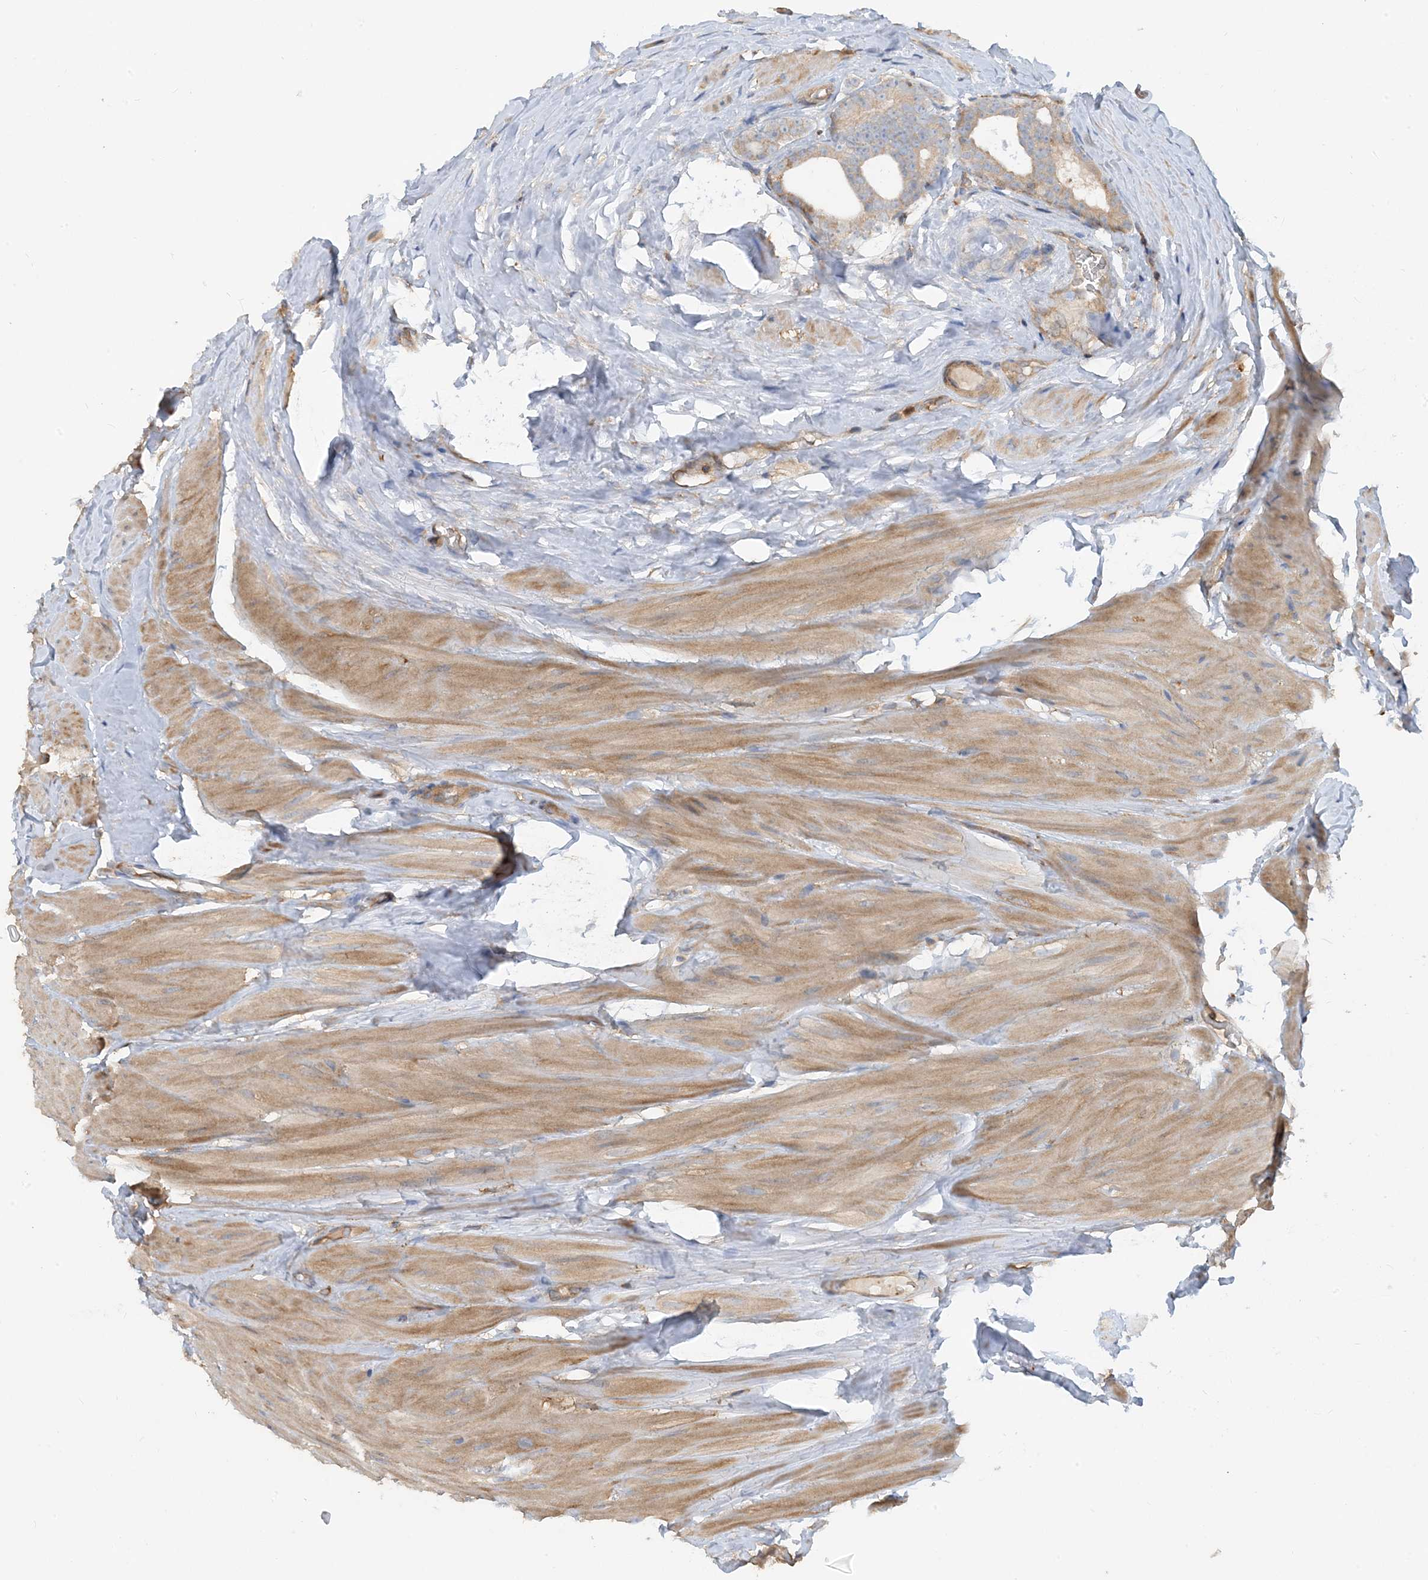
{"staining": {"intensity": "weak", "quantity": ">75%", "location": "cytoplasmic/membranous"}, "tissue": "prostate cancer", "cell_type": "Tumor cells", "image_type": "cancer", "snomed": [{"axis": "morphology", "description": "Adenocarcinoma, High grade"}, {"axis": "topography", "description": "Prostate"}], "caption": "Prostate cancer (adenocarcinoma (high-grade)) tissue exhibits weak cytoplasmic/membranous positivity in approximately >75% of tumor cells", "gene": "SFMBT2", "patient": {"sex": "male", "age": 56}}